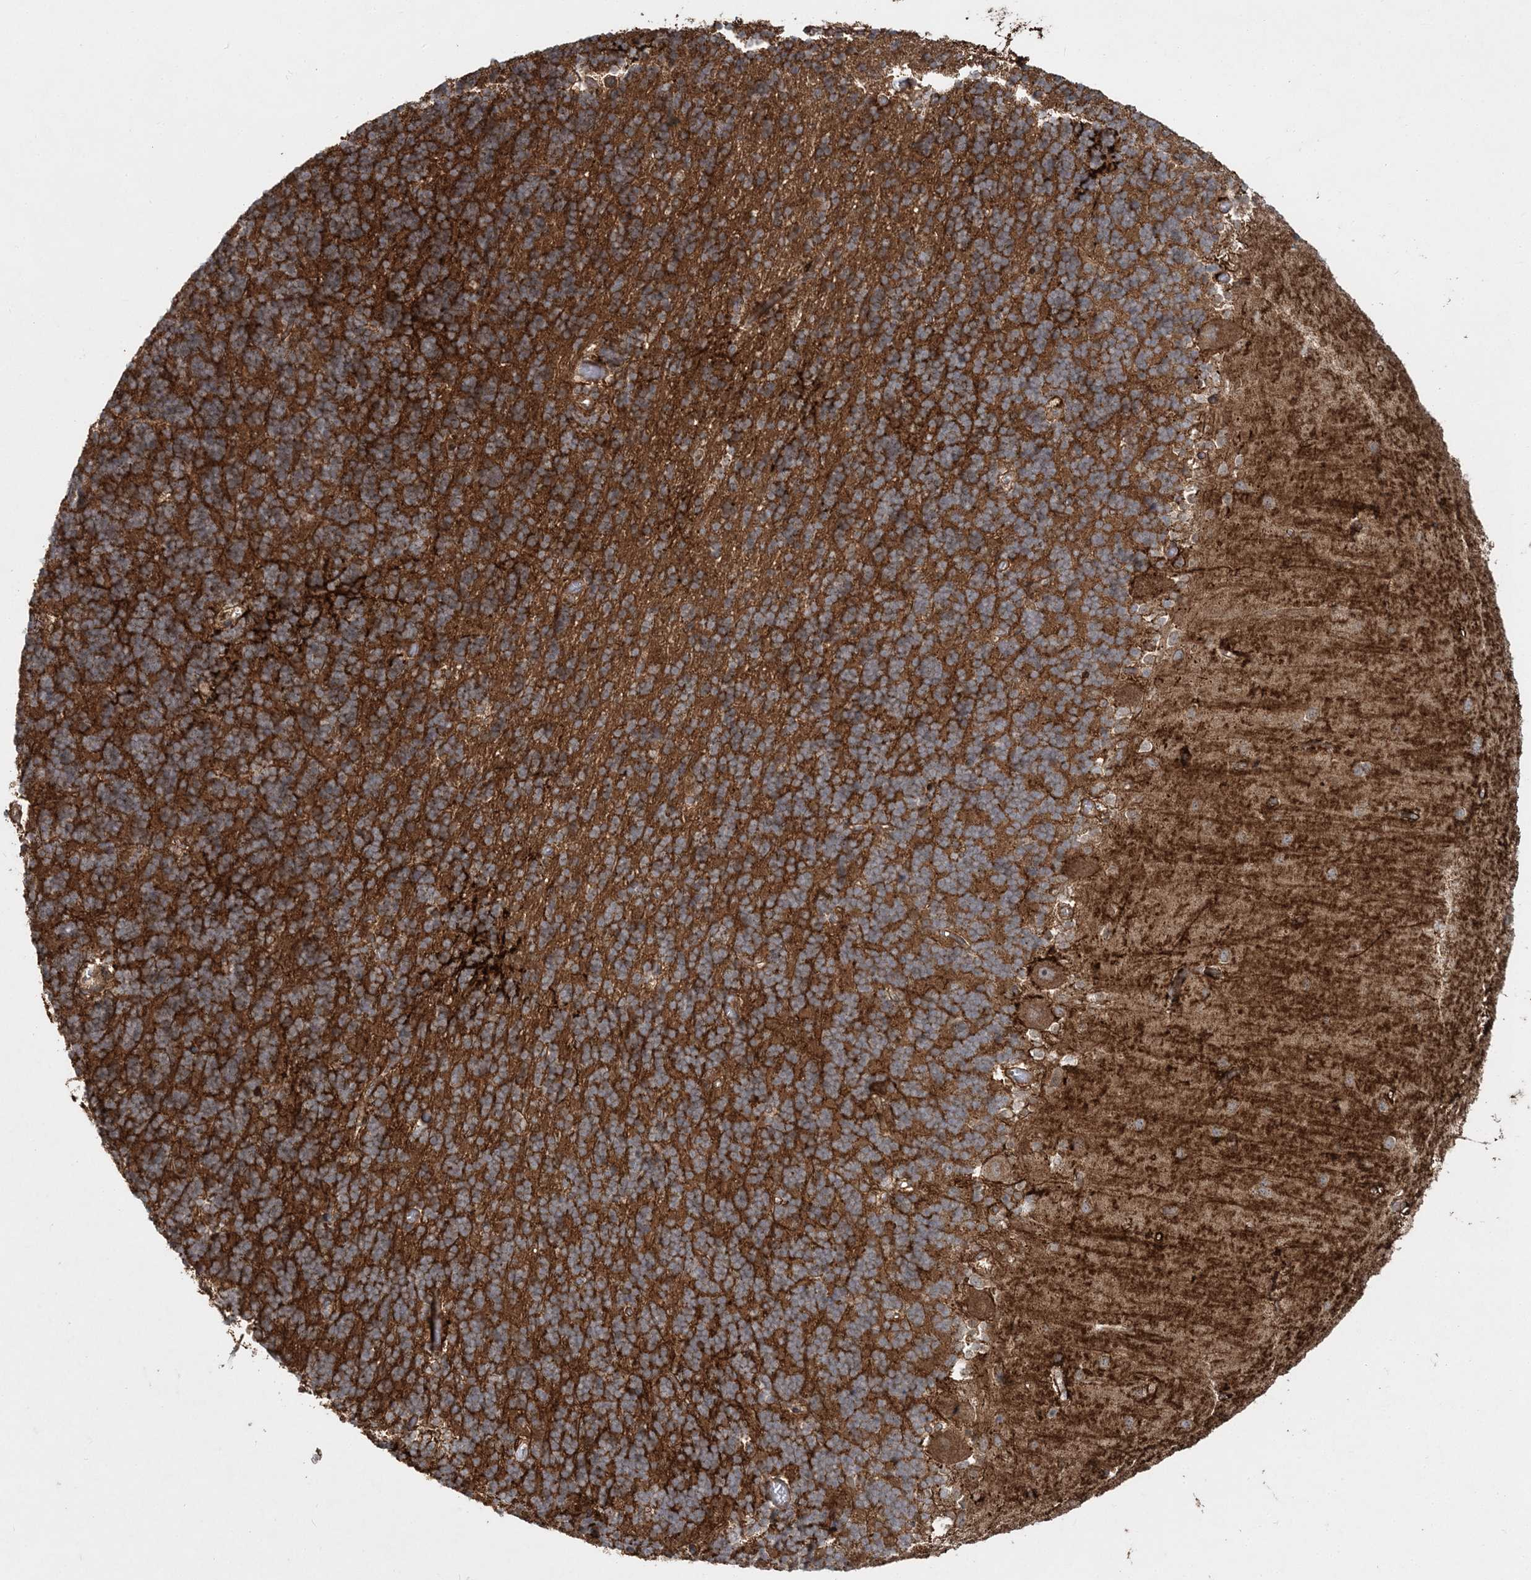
{"staining": {"intensity": "strong", "quantity": ">75%", "location": "cytoplasmic/membranous"}, "tissue": "cerebellum", "cell_type": "Cells in granular layer", "image_type": "normal", "snomed": [{"axis": "morphology", "description": "Normal tissue, NOS"}, {"axis": "topography", "description": "Cerebellum"}], "caption": "Cells in granular layer show high levels of strong cytoplasmic/membranous positivity in approximately >75% of cells in normal cerebellum. Using DAB (3,3'-diaminobenzidine) (brown) and hematoxylin (blue) stains, captured at high magnification using brightfield microscopy.", "gene": "LRPPRC", "patient": {"sex": "male", "age": 37}}